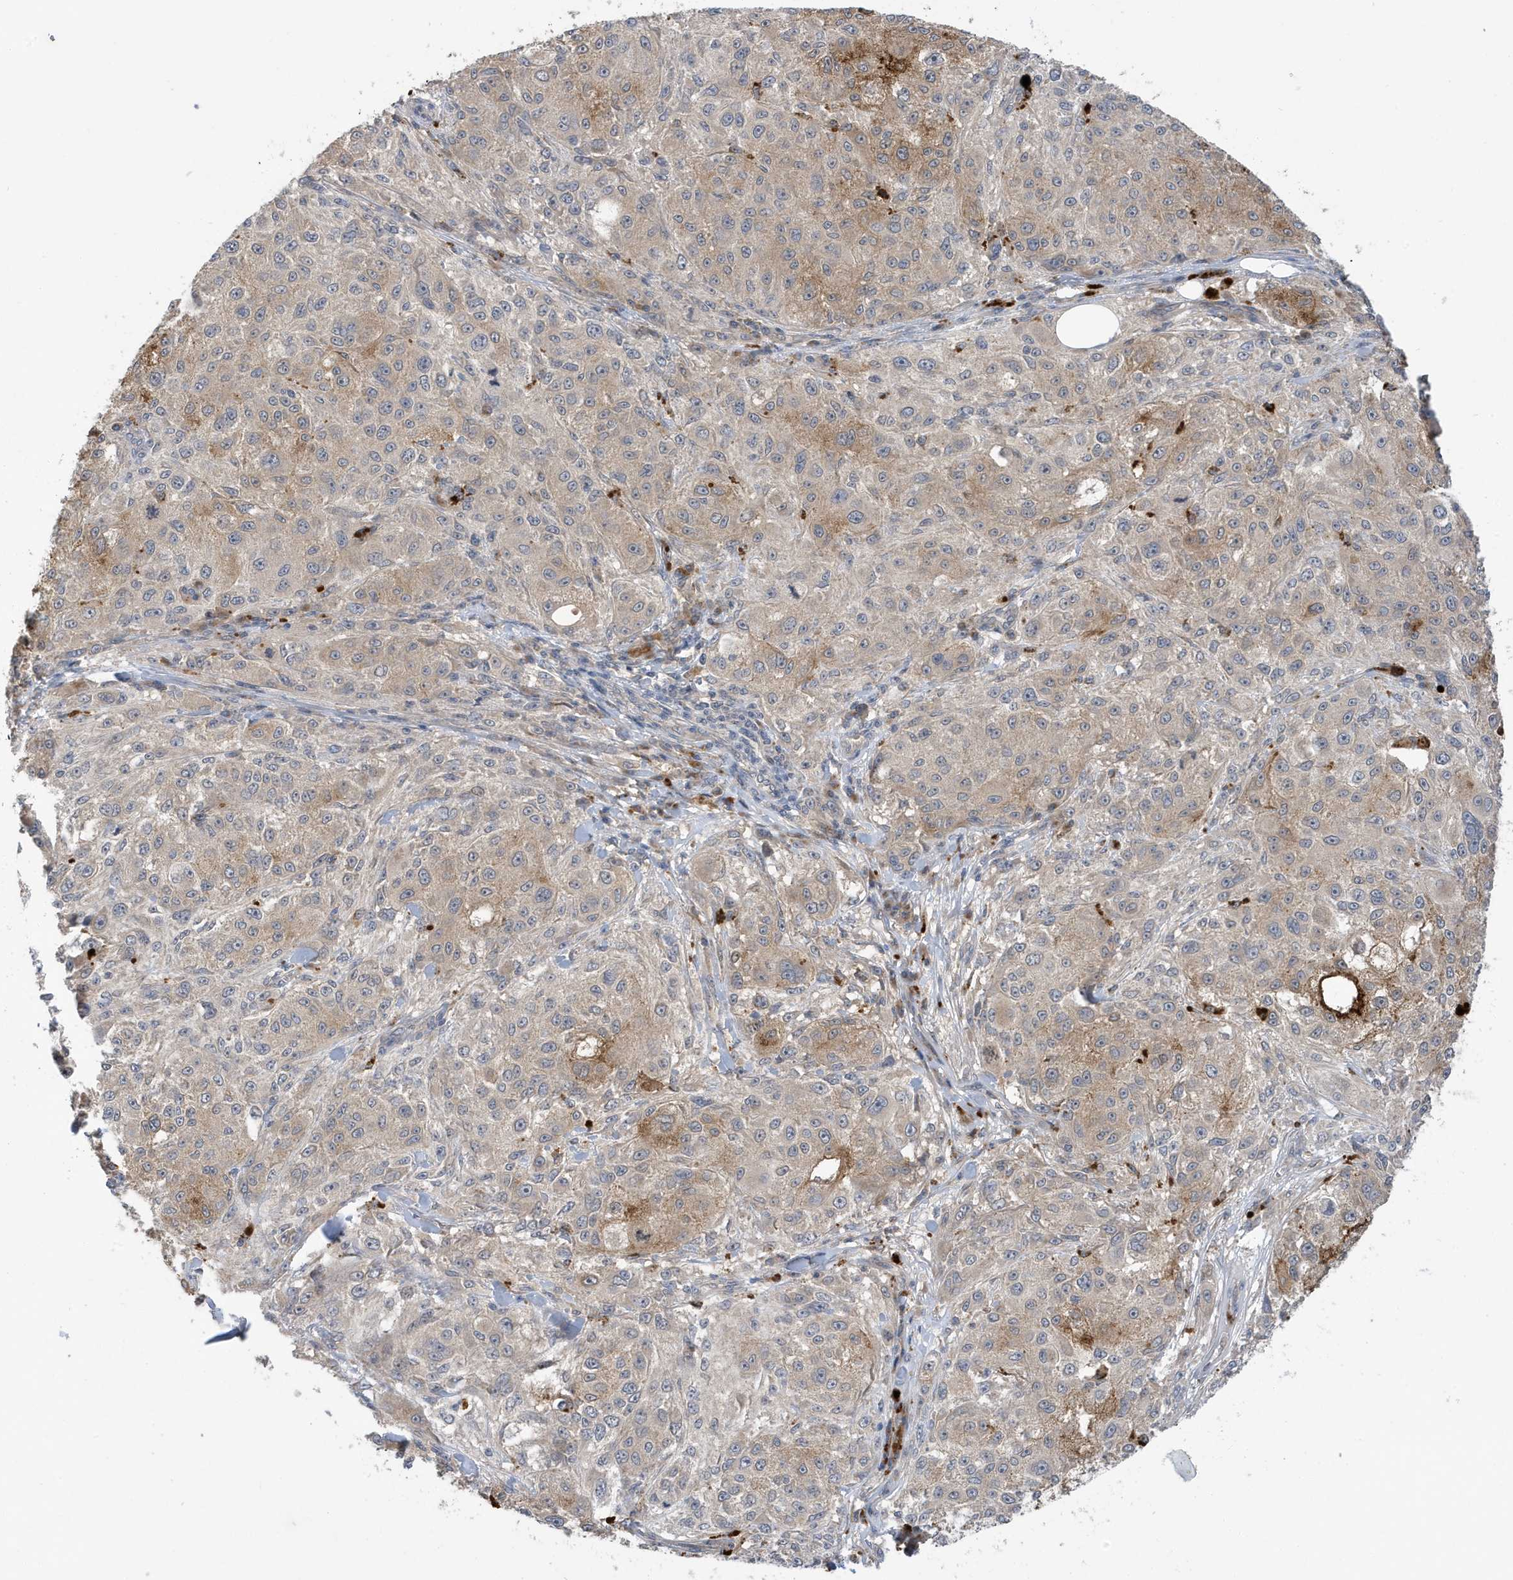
{"staining": {"intensity": "weak", "quantity": "<25%", "location": "cytoplasmic/membranous"}, "tissue": "melanoma", "cell_type": "Tumor cells", "image_type": "cancer", "snomed": [{"axis": "morphology", "description": "Necrosis, NOS"}, {"axis": "morphology", "description": "Malignant melanoma, NOS"}, {"axis": "topography", "description": "Skin"}], "caption": "This is an immunohistochemistry micrograph of malignant melanoma. There is no expression in tumor cells.", "gene": "LAPTM4A", "patient": {"sex": "female", "age": 87}}